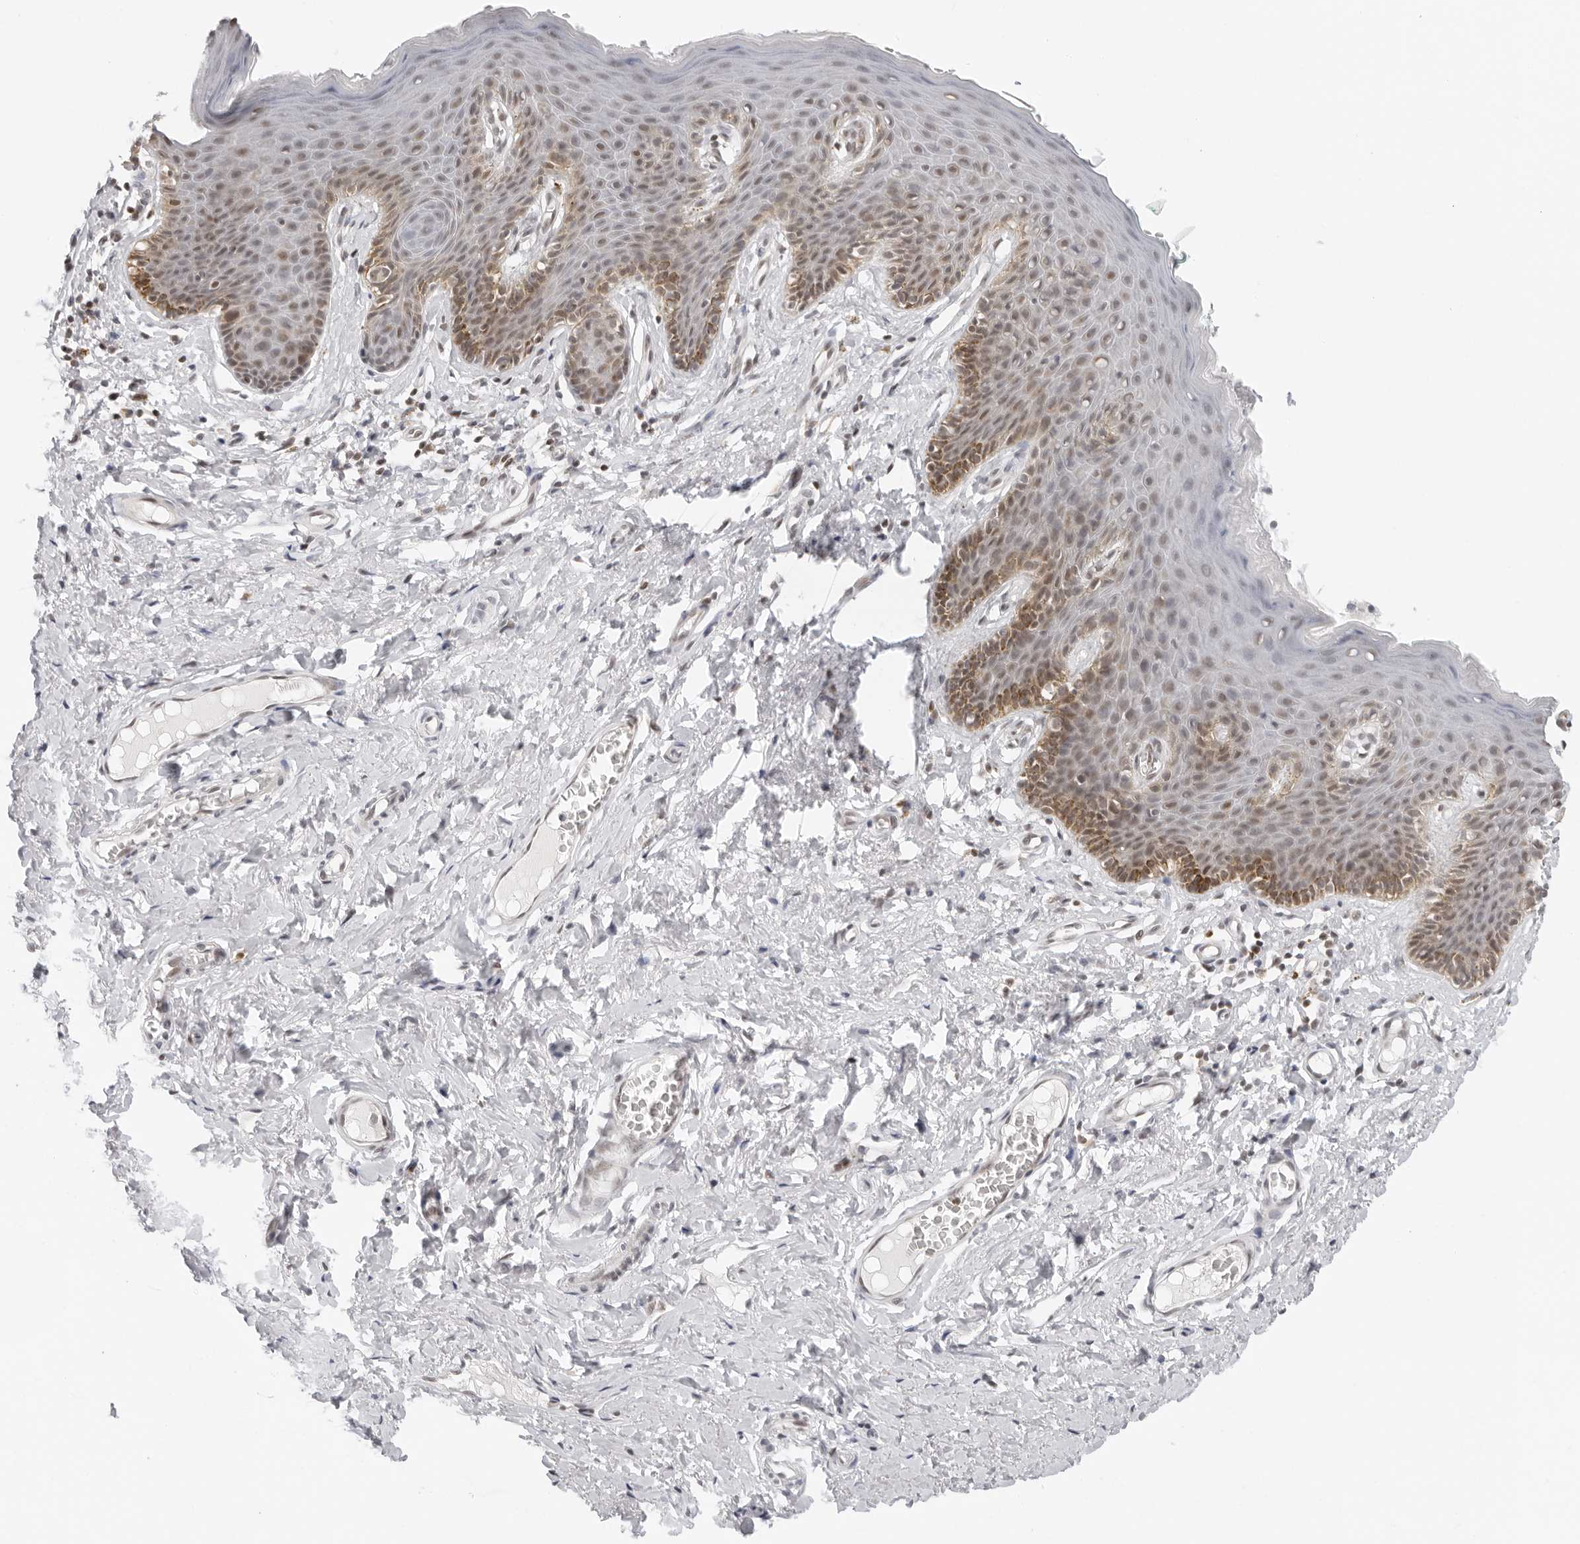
{"staining": {"intensity": "moderate", "quantity": "<25%", "location": "cytoplasmic/membranous"}, "tissue": "skin", "cell_type": "Epidermal cells", "image_type": "normal", "snomed": [{"axis": "morphology", "description": "Normal tissue, NOS"}, {"axis": "topography", "description": "Vulva"}], "caption": "Epidermal cells demonstrate moderate cytoplasmic/membranous expression in approximately <25% of cells in benign skin. The protein is shown in brown color, while the nuclei are stained blue.", "gene": "MSH6", "patient": {"sex": "female", "age": 66}}